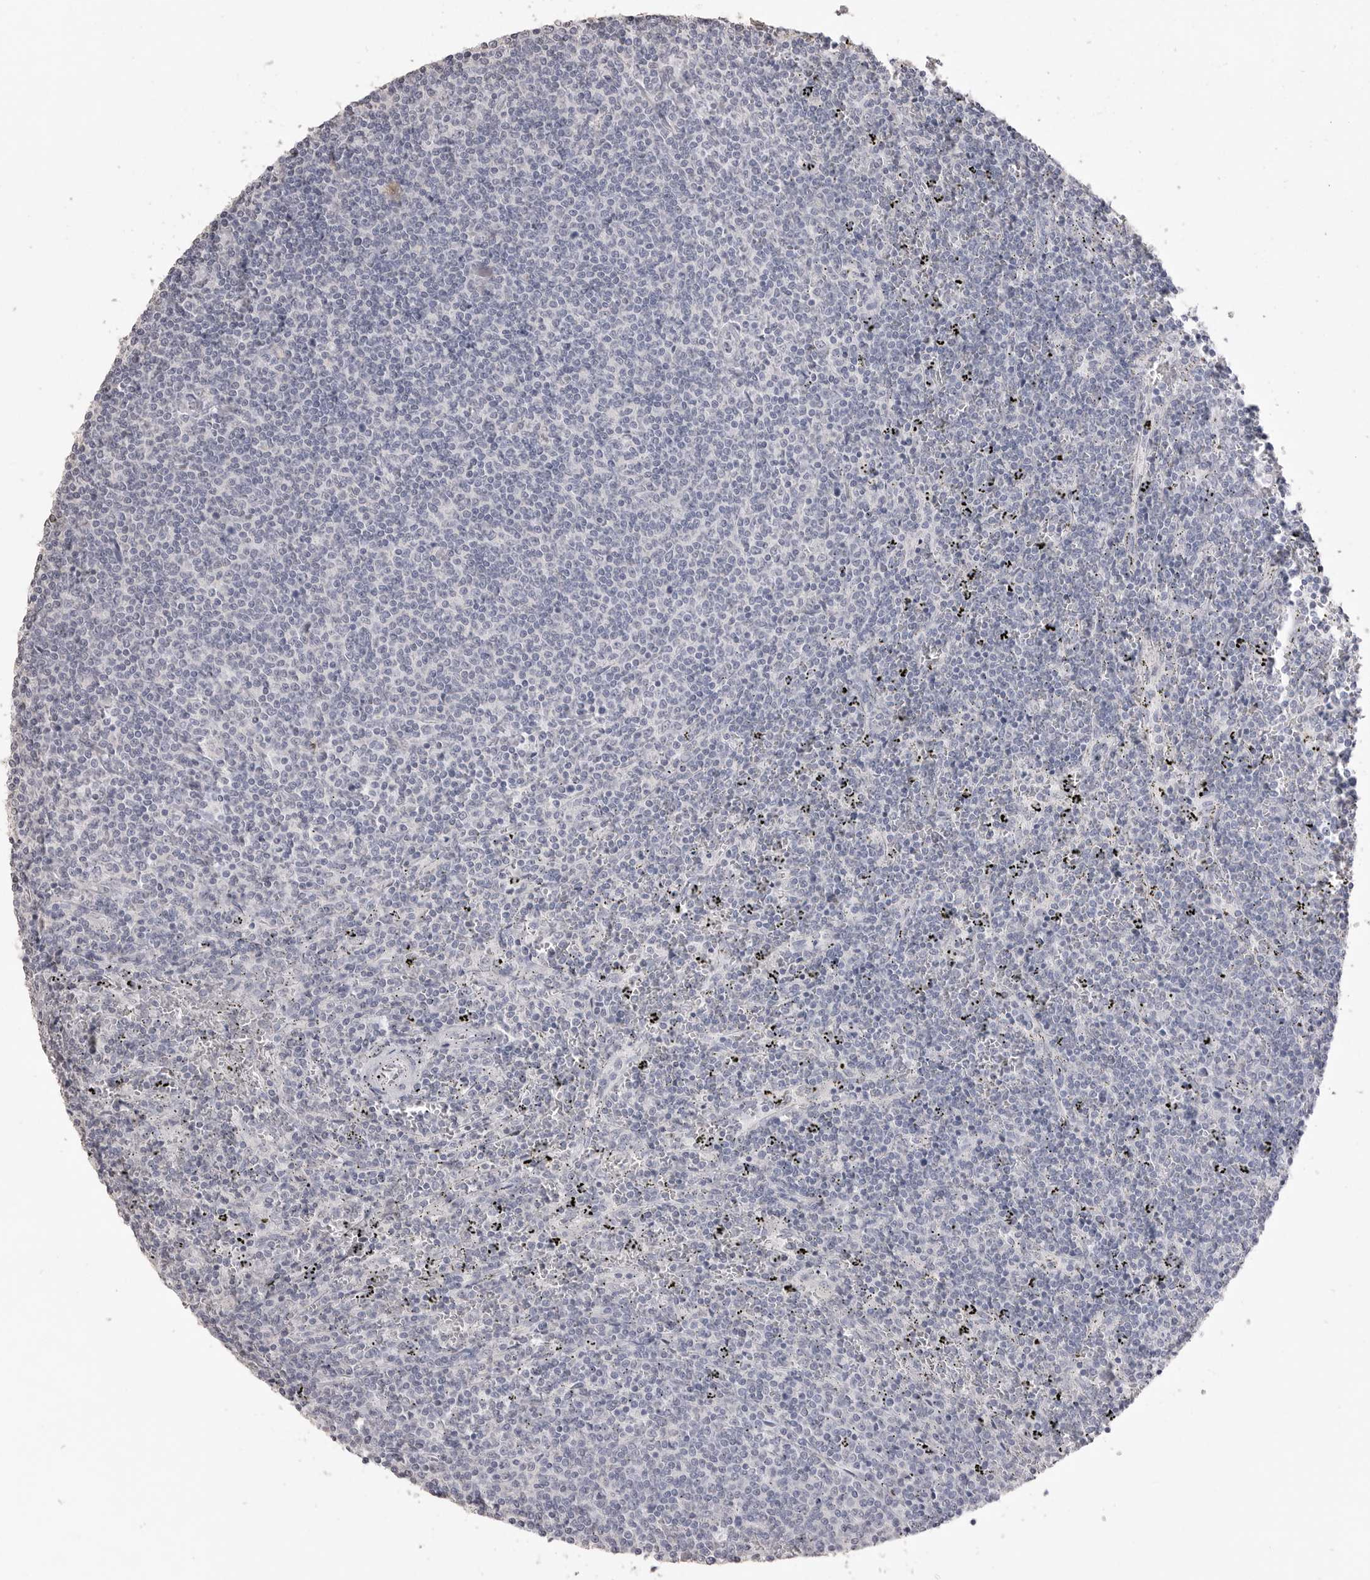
{"staining": {"intensity": "negative", "quantity": "none", "location": "none"}, "tissue": "lymphoma", "cell_type": "Tumor cells", "image_type": "cancer", "snomed": [{"axis": "morphology", "description": "Malignant lymphoma, non-Hodgkin's type, Low grade"}, {"axis": "topography", "description": "Spleen"}], "caption": "This histopathology image is of malignant lymphoma, non-Hodgkin's type (low-grade) stained with immunohistochemistry to label a protein in brown with the nuclei are counter-stained blue. There is no expression in tumor cells. (Stains: DAB (3,3'-diaminobenzidine) IHC with hematoxylin counter stain, Microscopy: brightfield microscopy at high magnification).", "gene": "ICAM5", "patient": {"sex": "female", "age": 50}}